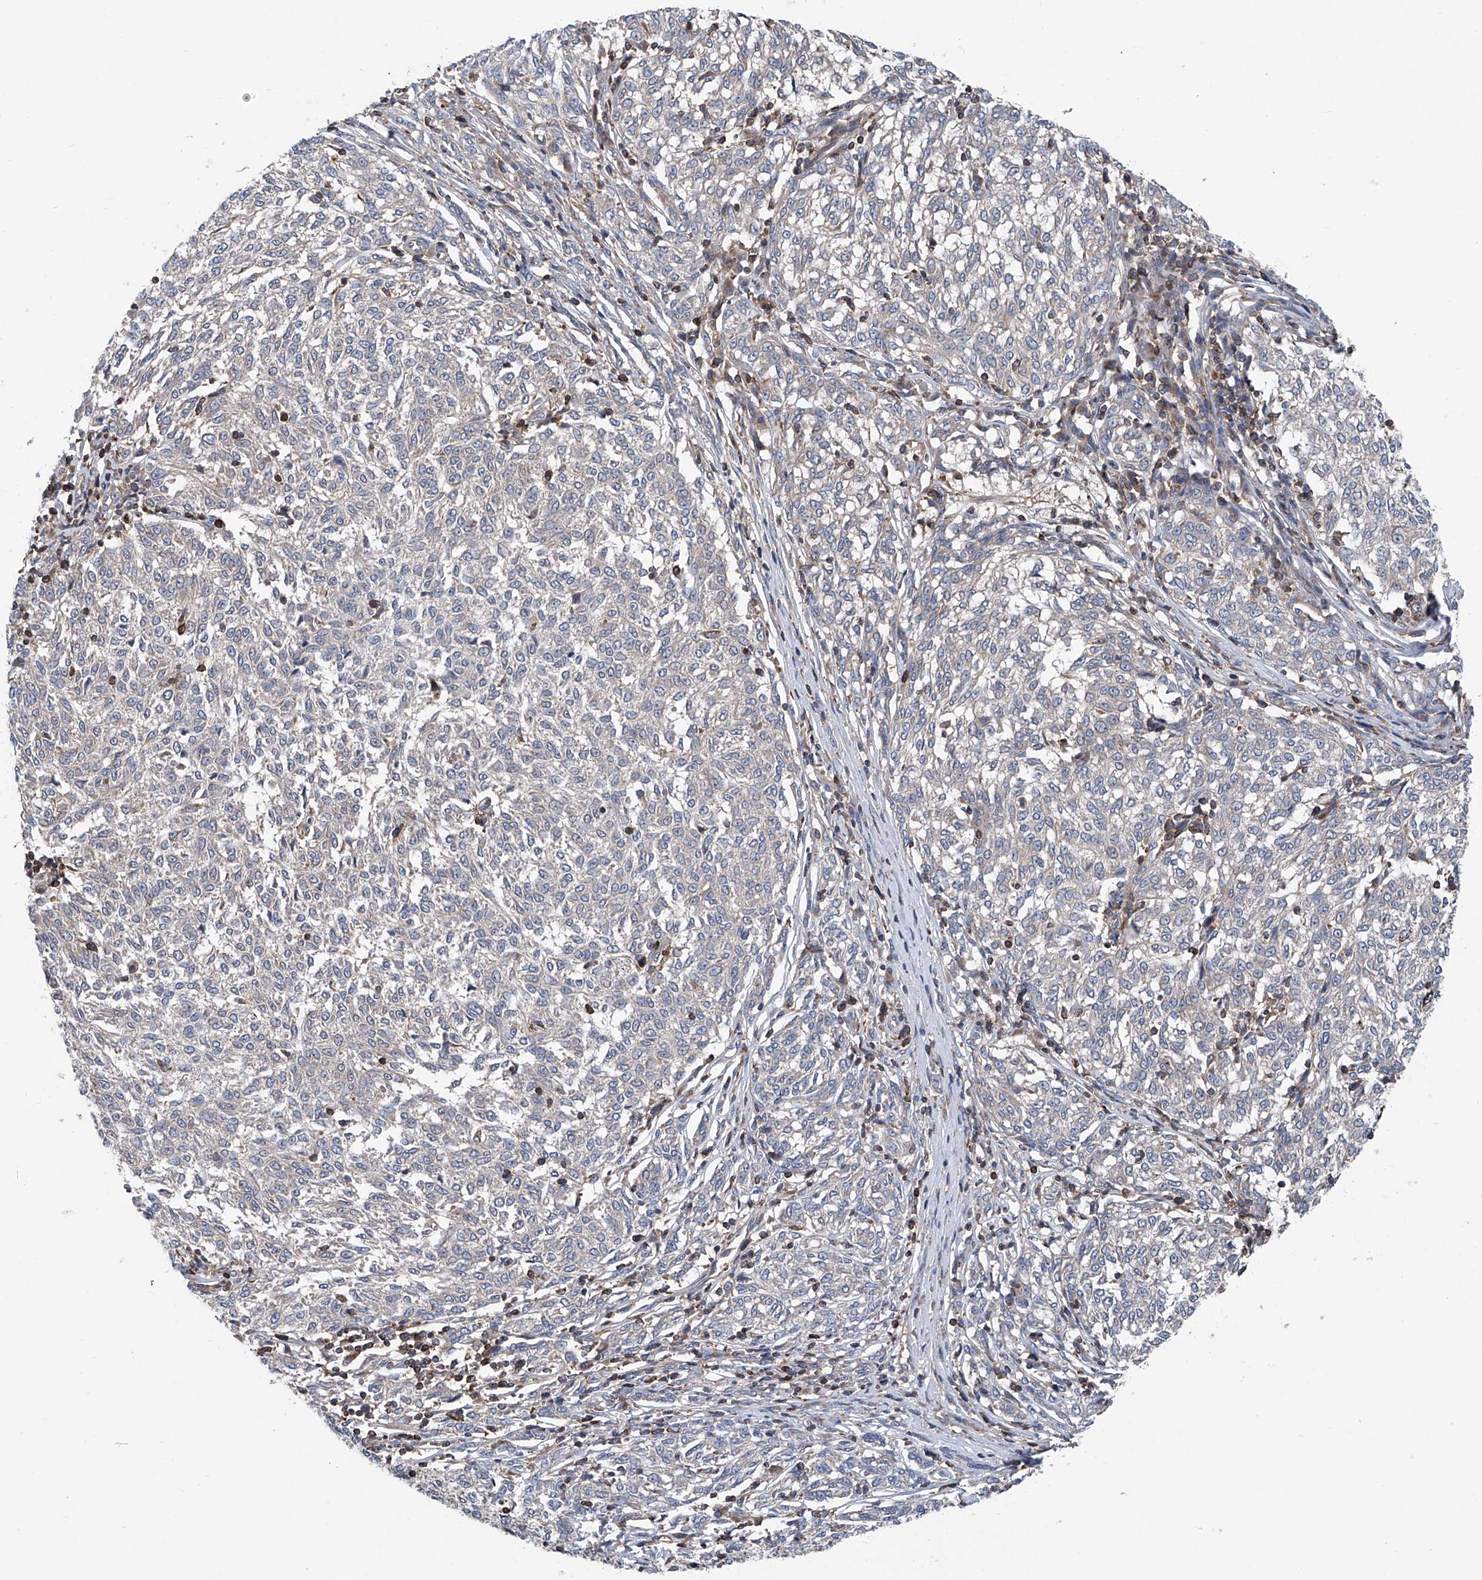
{"staining": {"intensity": "negative", "quantity": "none", "location": "none"}, "tissue": "melanoma", "cell_type": "Tumor cells", "image_type": "cancer", "snomed": [{"axis": "morphology", "description": "Malignant melanoma, NOS"}, {"axis": "topography", "description": "Skin"}], "caption": "DAB (3,3'-diaminobenzidine) immunohistochemical staining of human melanoma shows no significant staining in tumor cells.", "gene": "TRIM38", "patient": {"sex": "female", "age": 72}}